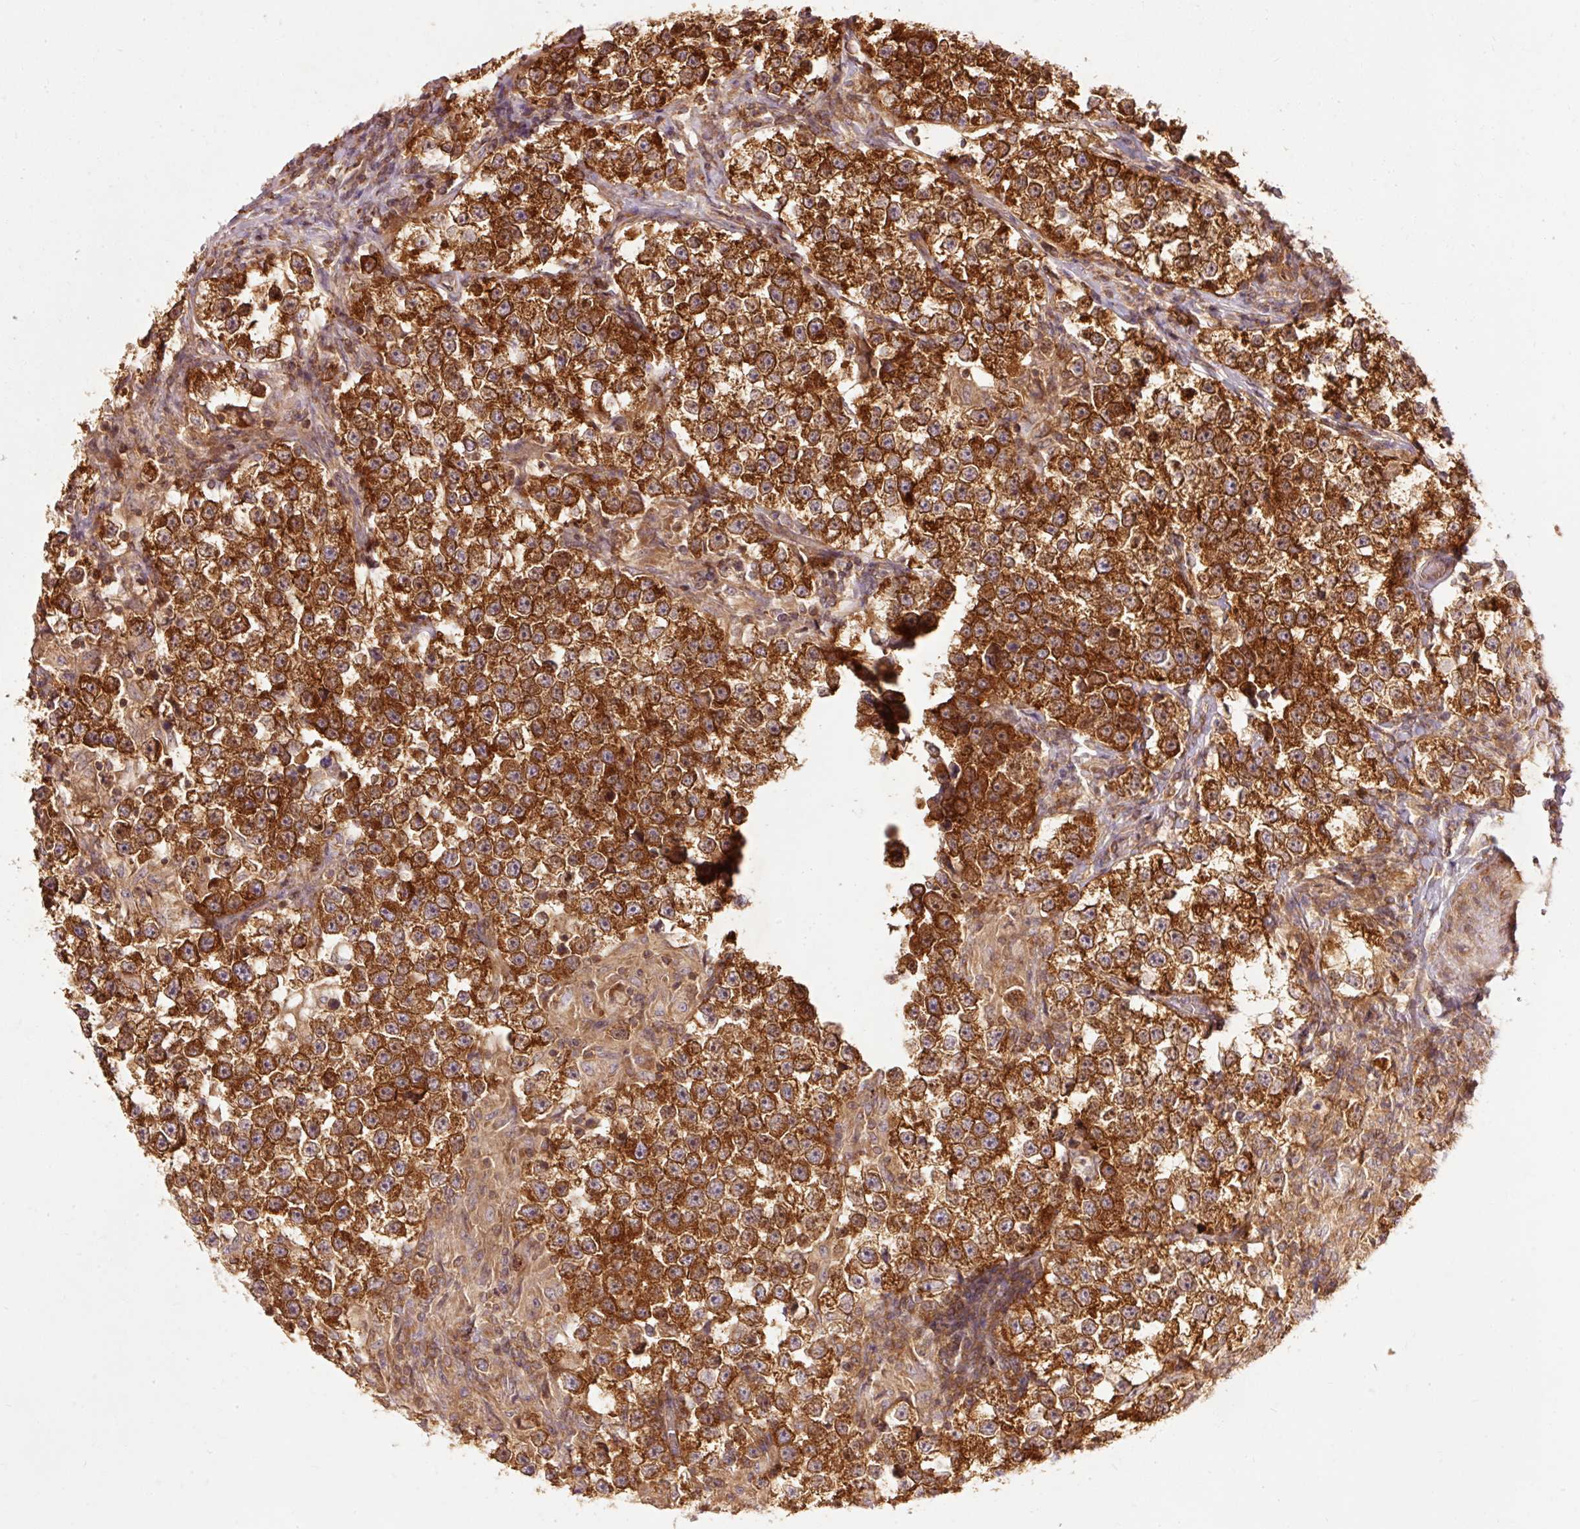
{"staining": {"intensity": "strong", "quantity": ">75%", "location": "cytoplasmic/membranous"}, "tissue": "testis cancer", "cell_type": "Tumor cells", "image_type": "cancer", "snomed": [{"axis": "morphology", "description": "Seminoma, NOS"}, {"axis": "topography", "description": "Testis"}], "caption": "Immunohistochemistry (IHC) of testis cancer displays high levels of strong cytoplasmic/membranous positivity in about >75% of tumor cells.", "gene": "PDAP1", "patient": {"sex": "male", "age": 46}}